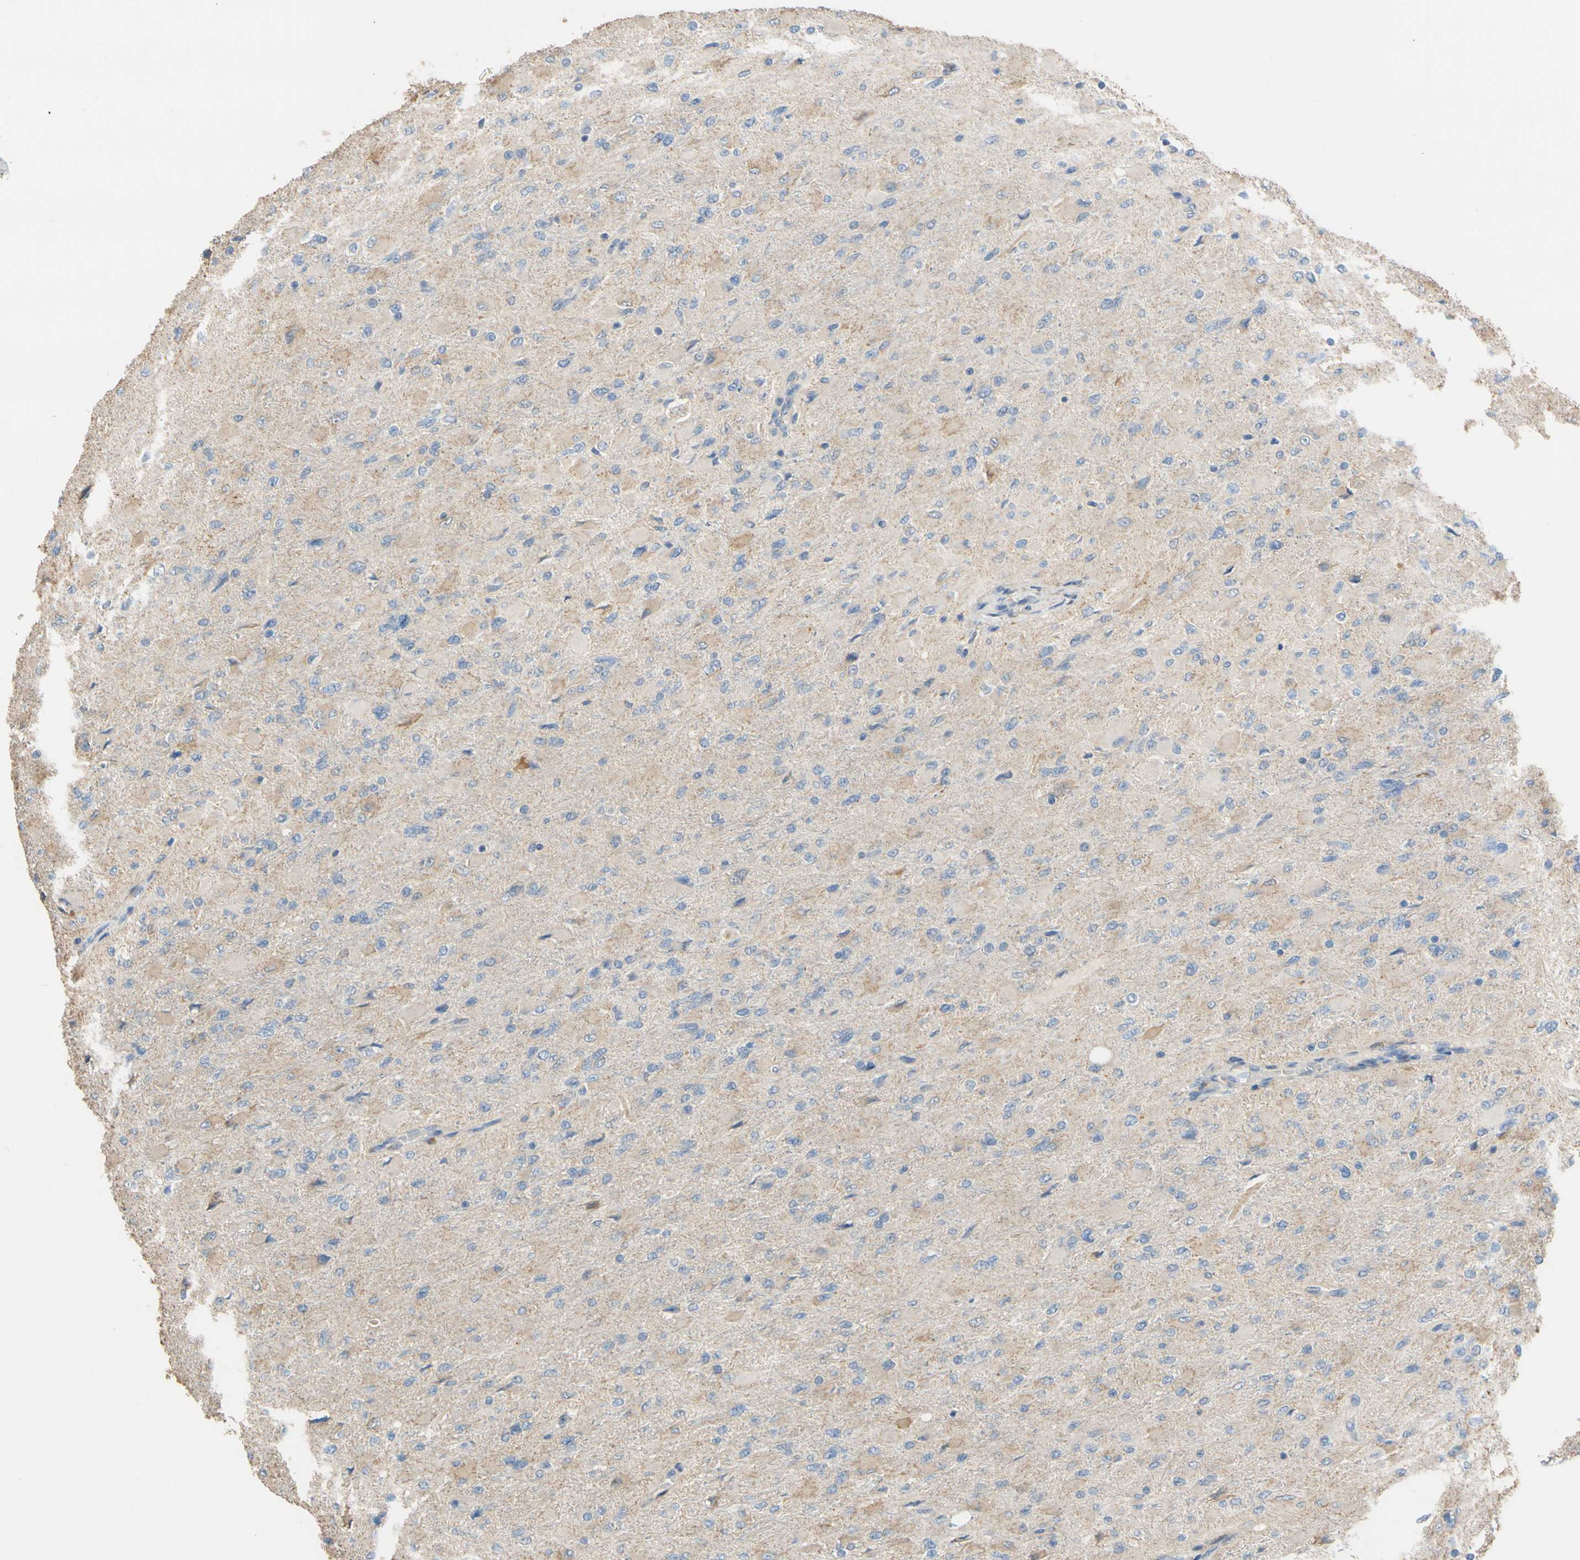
{"staining": {"intensity": "moderate", "quantity": "25%-75%", "location": "cytoplasmic/membranous"}, "tissue": "glioma", "cell_type": "Tumor cells", "image_type": "cancer", "snomed": [{"axis": "morphology", "description": "Glioma, malignant, High grade"}, {"axis": "topography", "description": "Cerebral cortex"}], "caption": "Glioma stained with DAB immunohistochemistry reveals medium levels of moderate cytoplasmic/membranous staining in approximately 25%-75% of tumor cells.", "gene": "ALDH1A2", "patient": {"sex": "female", "age": 36}}